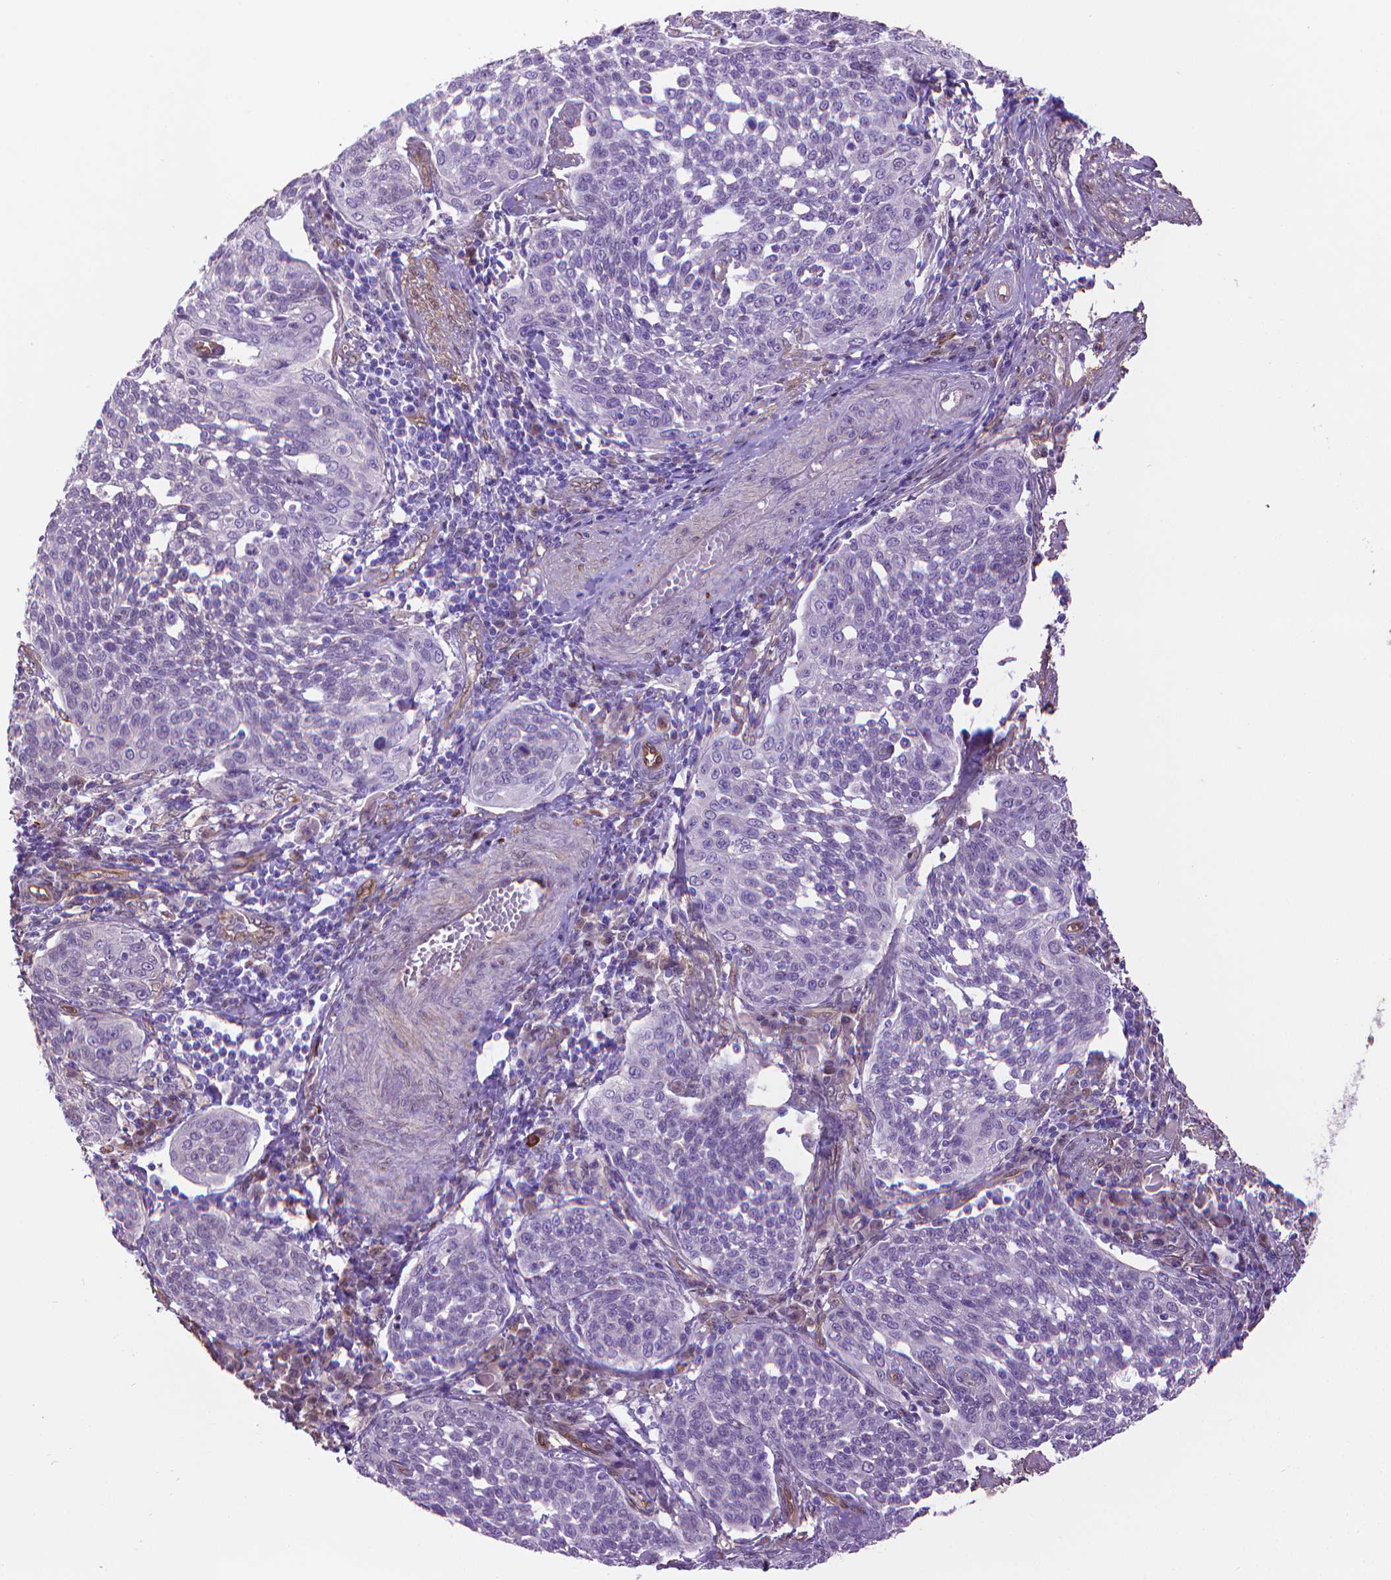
{"staining": {"intensity": "negative", "quantity": "none", "location": "none"}, "tissue": "cervical cancer", "cell_type": "Tumor cells", "image_type": "cancer", "snomed": [{"axis": "morphology", "description": "Squamous cell carcinoma, NOS"}, {"axis": "topography", "description": "Cervix"}], "caption": "The micrograph reveals no significant staining in tumor cells of cervical squamous cell carcinoma.", "gene": "CLIC4", "patient": {"sex": "female", "age": 34}}